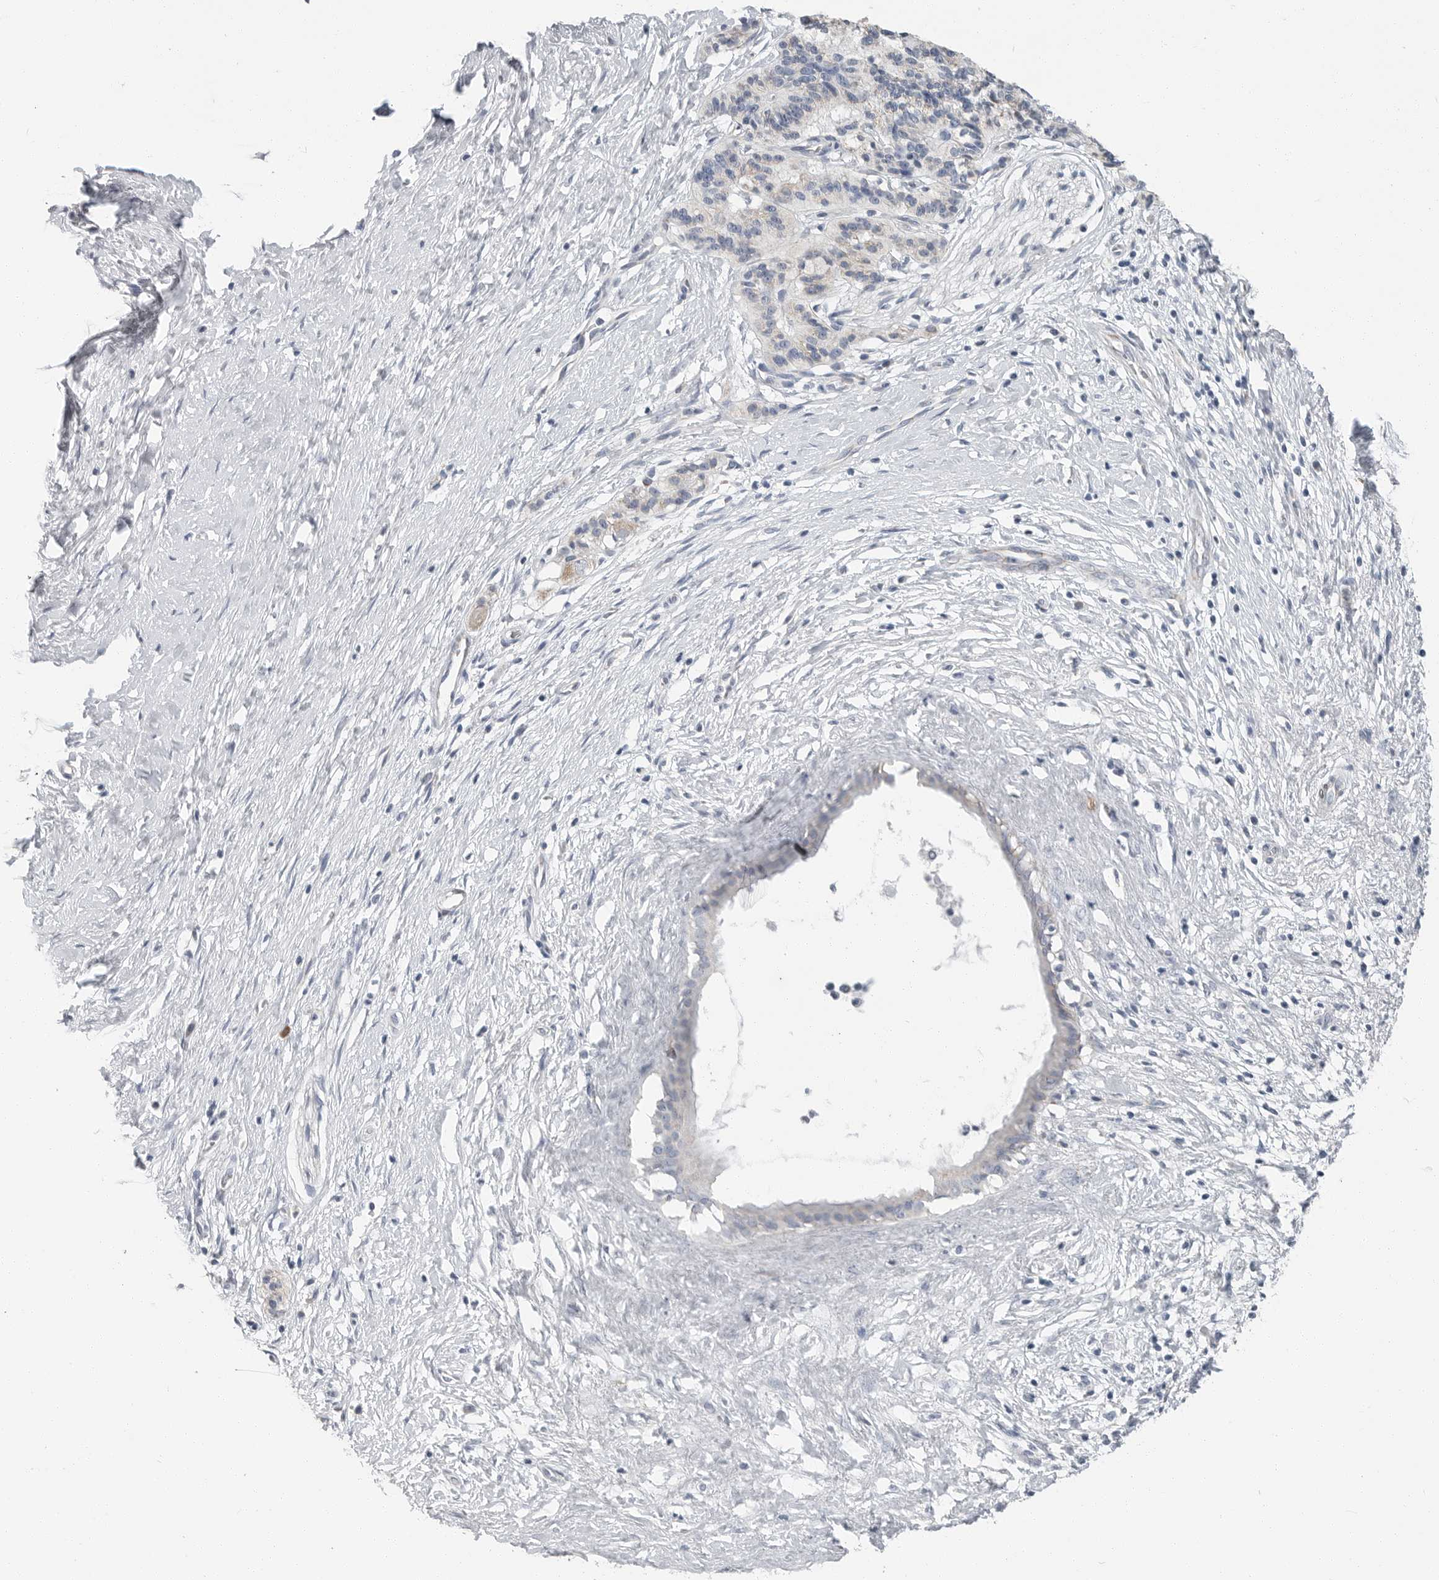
{"staining": {"intensity": "negative", "quantity": "none", "location": "none"}, "tissue": "pancreatic cancer", "cell_type": "Tumor cells", "image_type": "cancer", "snomed": [{"axis": "morphology", "description": "Adenocarcinoma, NOS"}, {"axis": "topography", "description": "Pancreas"}], "caption": "Tumor cells are negative for protein expression in human pancreatic cancer (adenocarcinoma). (Stains: DAB (3,3'-diaminobenzidine) immunohistochemistry (IHC) with hematoxylin counter stain, Microscopy: brightfield microscopy at high magnification).", "gene": "PLN", "patient": {"sex": "male", "age": 50}}